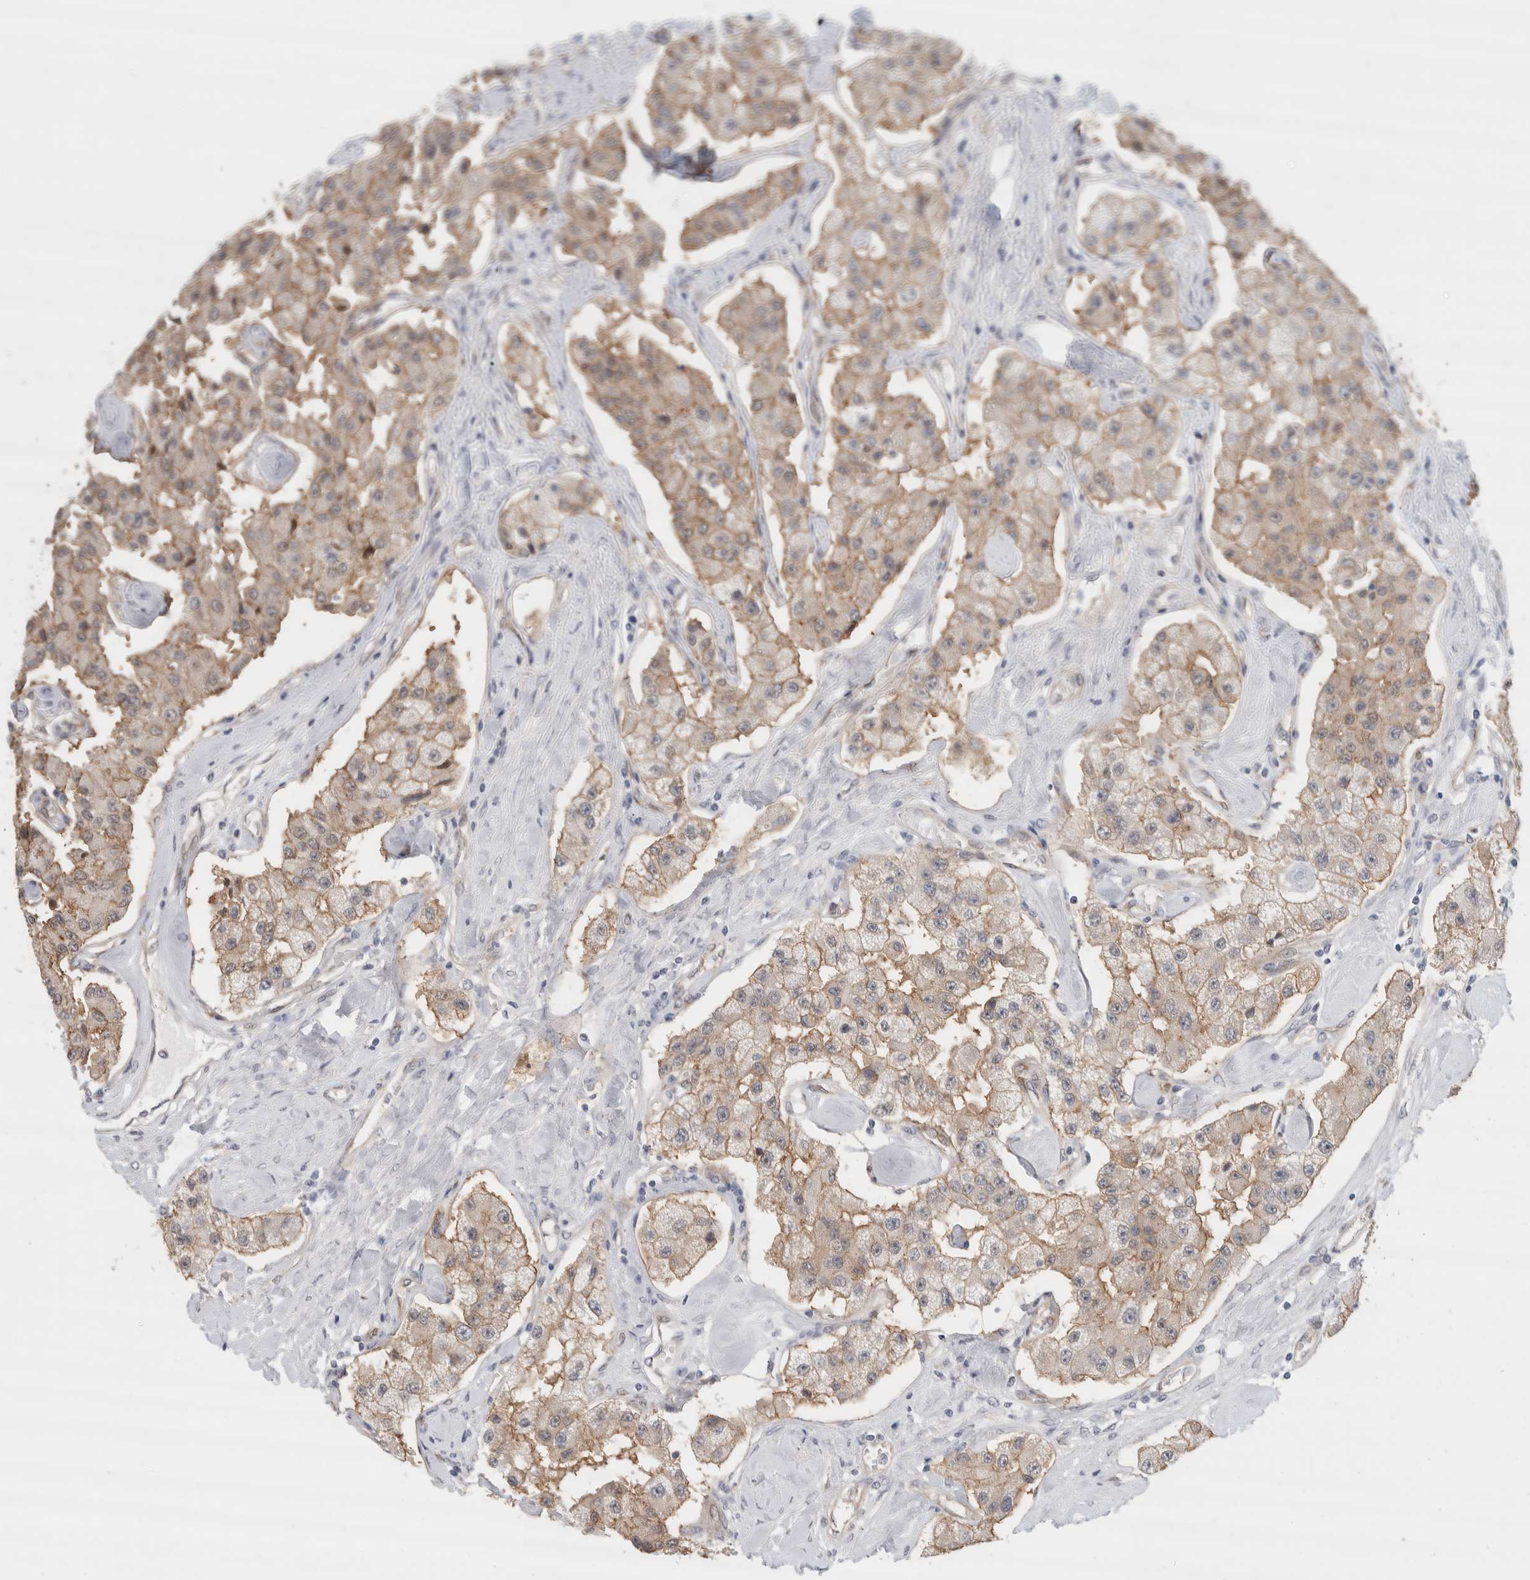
{"staining": {"intensity": "weak", "quantity": "25%-75%", "location": "cytoplasmic/membranous"}, "tissue": "carcinoid", "cell_type": "Tumor cells", "image_type": "cancer", "snomed": [{"axis": "morphology", "description": "Carcinoid, malignant, NOS"}, {"axis": "topography", "description": "Pancreas"}], "caption": "The immunohistochemical stain labels weak cytoplasmic/membranous expression in tumor cells of carcinoid tissue.", "gene": "EIF4G3", "patient": {"sex": "male", "age": 41}}